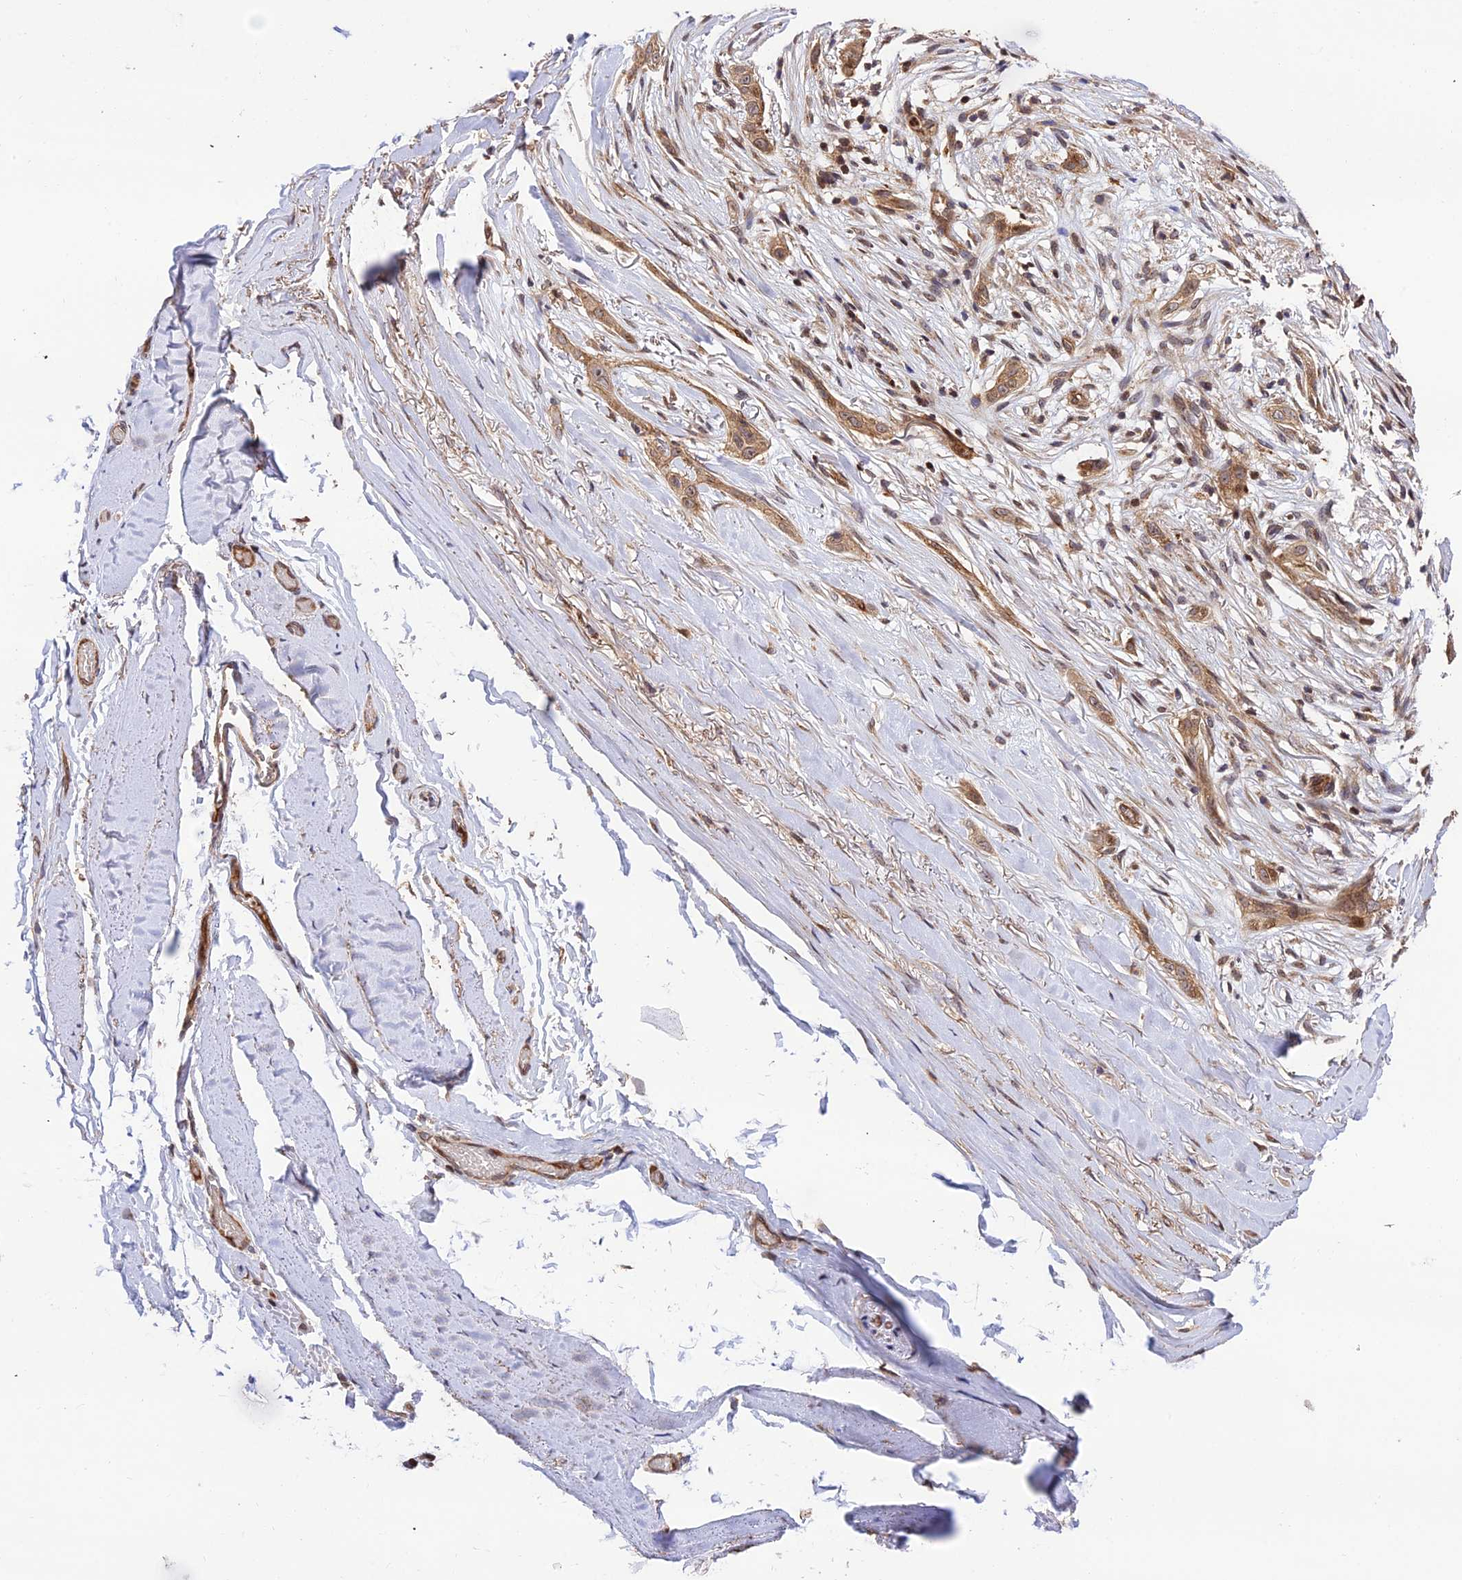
{"staining": {"intensity": "moderate", "quantity": ">75%", "location": "cytoplasmic/membranous"}, "tissue": "adipose tissue", "cell_type": "Adipocytes", "image_type": "normal", "snomed": [{"axis": "morphology", "description": "Normal tissue, NOS"}, {"axis": "morphology", "description": "Basal cell carcinoma"}, {"axis": "topography", "description": "Skin"}], "caption": "Unremarkable adipose tissue was stained to show a protein in brown. There is medium levels of moderate cytoplasmic/membranous expression in approximately >75% of adipocytes. The protein of interest is stained brown, and the nuclei are stained in blue (DAB (3,3'-diaminobenzidine) IHC with brightfield microscopy, high magnification).", "gene": "SMG6", "patient": {"sex": "female", "age": 89}}